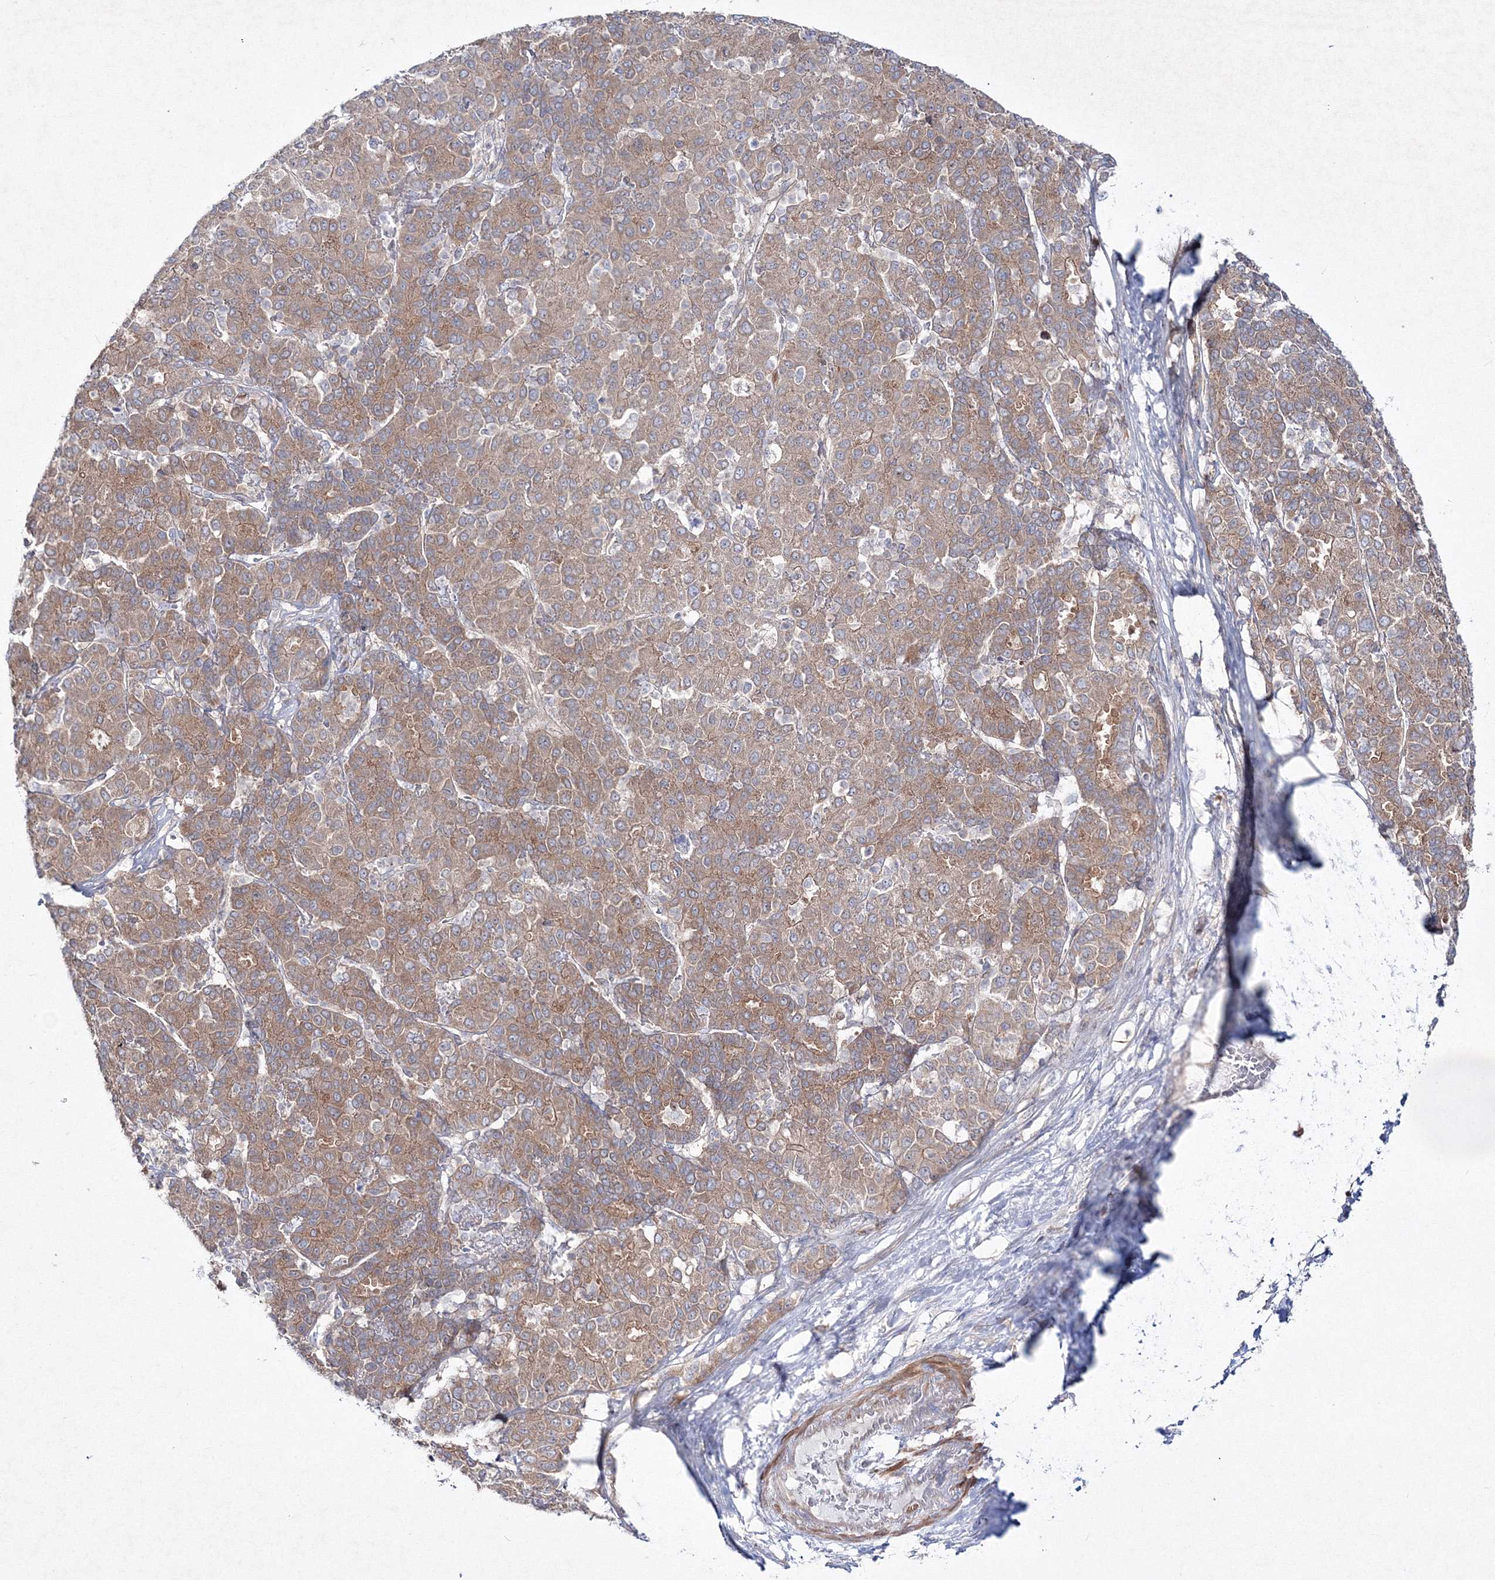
{"staining": {"intensity": "moderate", "quantity": "25%-75%", "location": "cytoplasmic/membranous"}, "tissue": "liver cancer", "cell_type": "Tumor cells", "image_type": "cancer", "snomed": [{"axis": "morphology", "description": "Carcinoma, Hepatocellular, NOS"}, {"axis": "topography", "description": "Liver"}], "caption": "This micrograph reveals liver cancer stained with immunohistochemistry (IHC) to label a protein in brown. The cytoplasmic/membranous of tumor cells show moderate positivity for the protein. Nuclei are counter-stained blue.", "gene": "IPMK", "patient": {"sex": "male", "age": 65}}